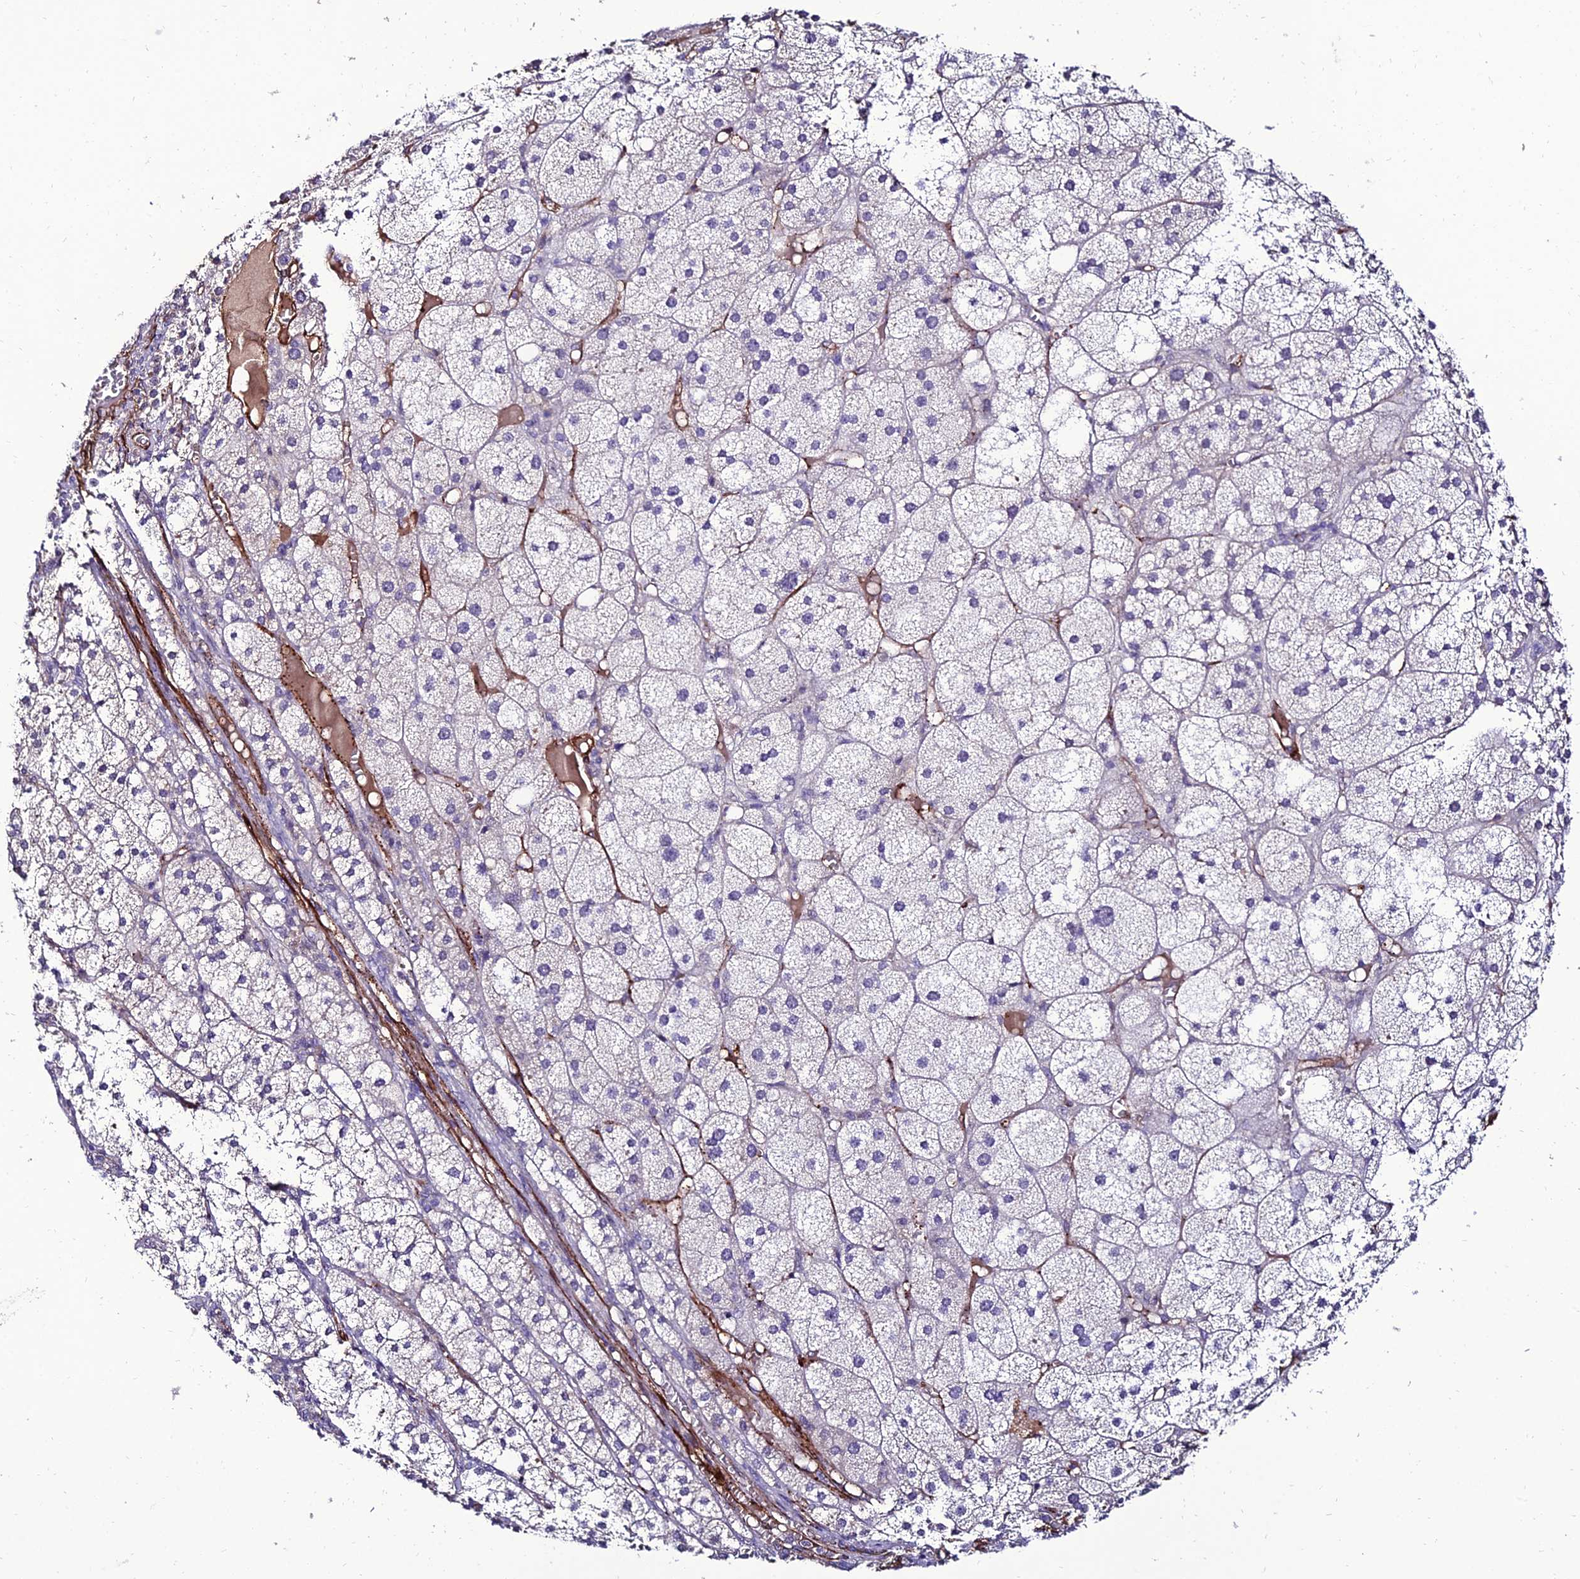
{"staining": {"intensity": "weak", "quantity": "<25%", "location": "cytoplasmic/membranous,nuclear"}, "tissue": "adrenal gland", "cell_type": "Glandular cells", "image_type": "normal", "snomed": [{"axis": "morphology", "description": "Normal tissue, NOS"}, {"axis": "topography", "description": "Adrenal gland"}], "caption": "This is an IHC photomicrograph of unremarkable human adrenal gland. There is no positivity in glandular cells.", "gene": "ALDH3B2", "patient": {"sex": "female", "age": 61}}